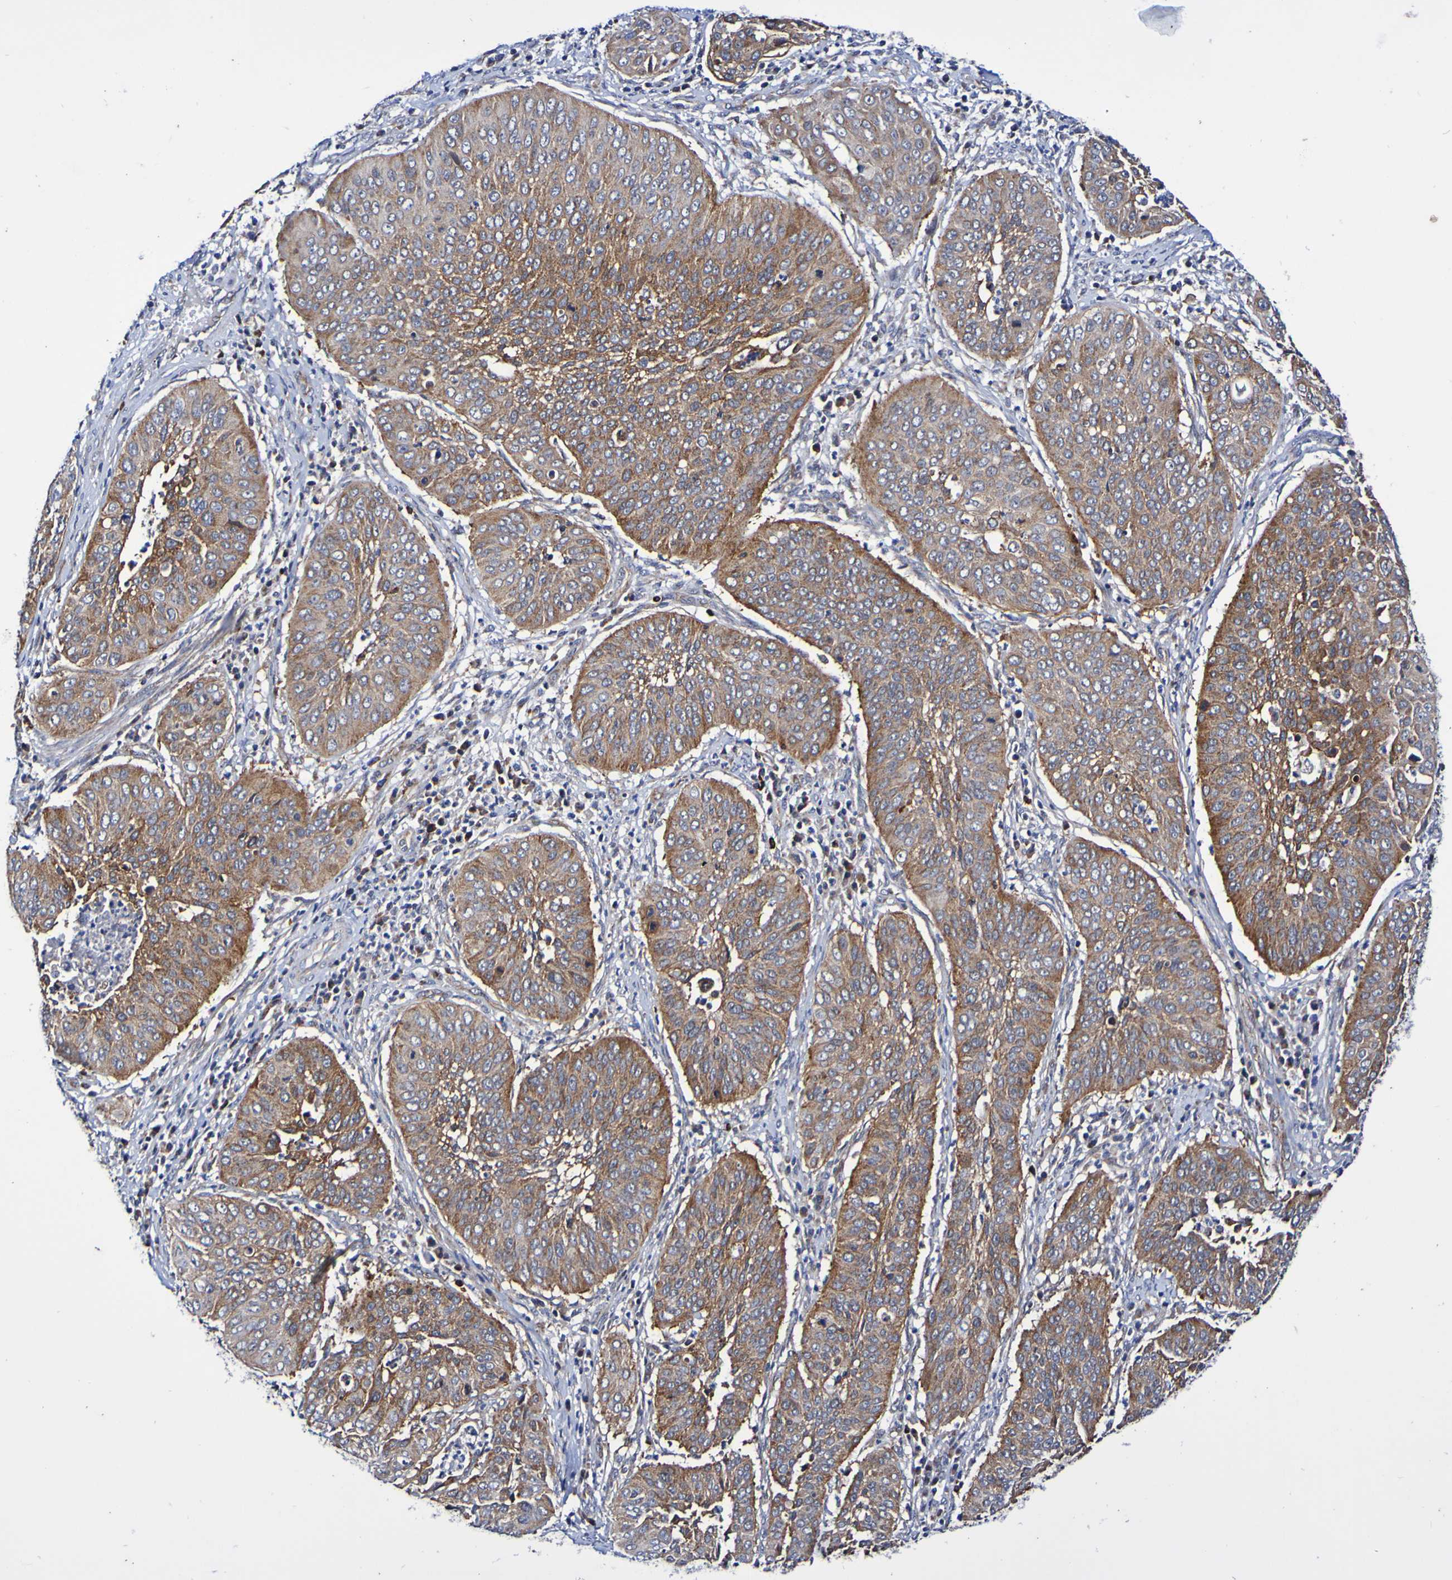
{"staining": {"intensity": "moderate", "quantity": ">75%", "location": "cytoplasmic/membranous"}, "tissue": "cervical cancer", "cell_type": "Tumor cells", "image_type": "cancer", "snomed": [{"axis": "morphology", "description": "Normal tissue, NOS"}, {"axis": "morphology", "description": "Squamous cell carcinoma, NOS"}, {"axis": "topography", "description": "Cervix"}], "caption": "This is a photomicrograph of IHC staining of cervical cancer (squamous cell carcinoma), which shows moderate staining in the cytoplasmic/membranous of tumor cells.", "gene": "GJB1", "patient": {"sex": "female", "age": 39}}